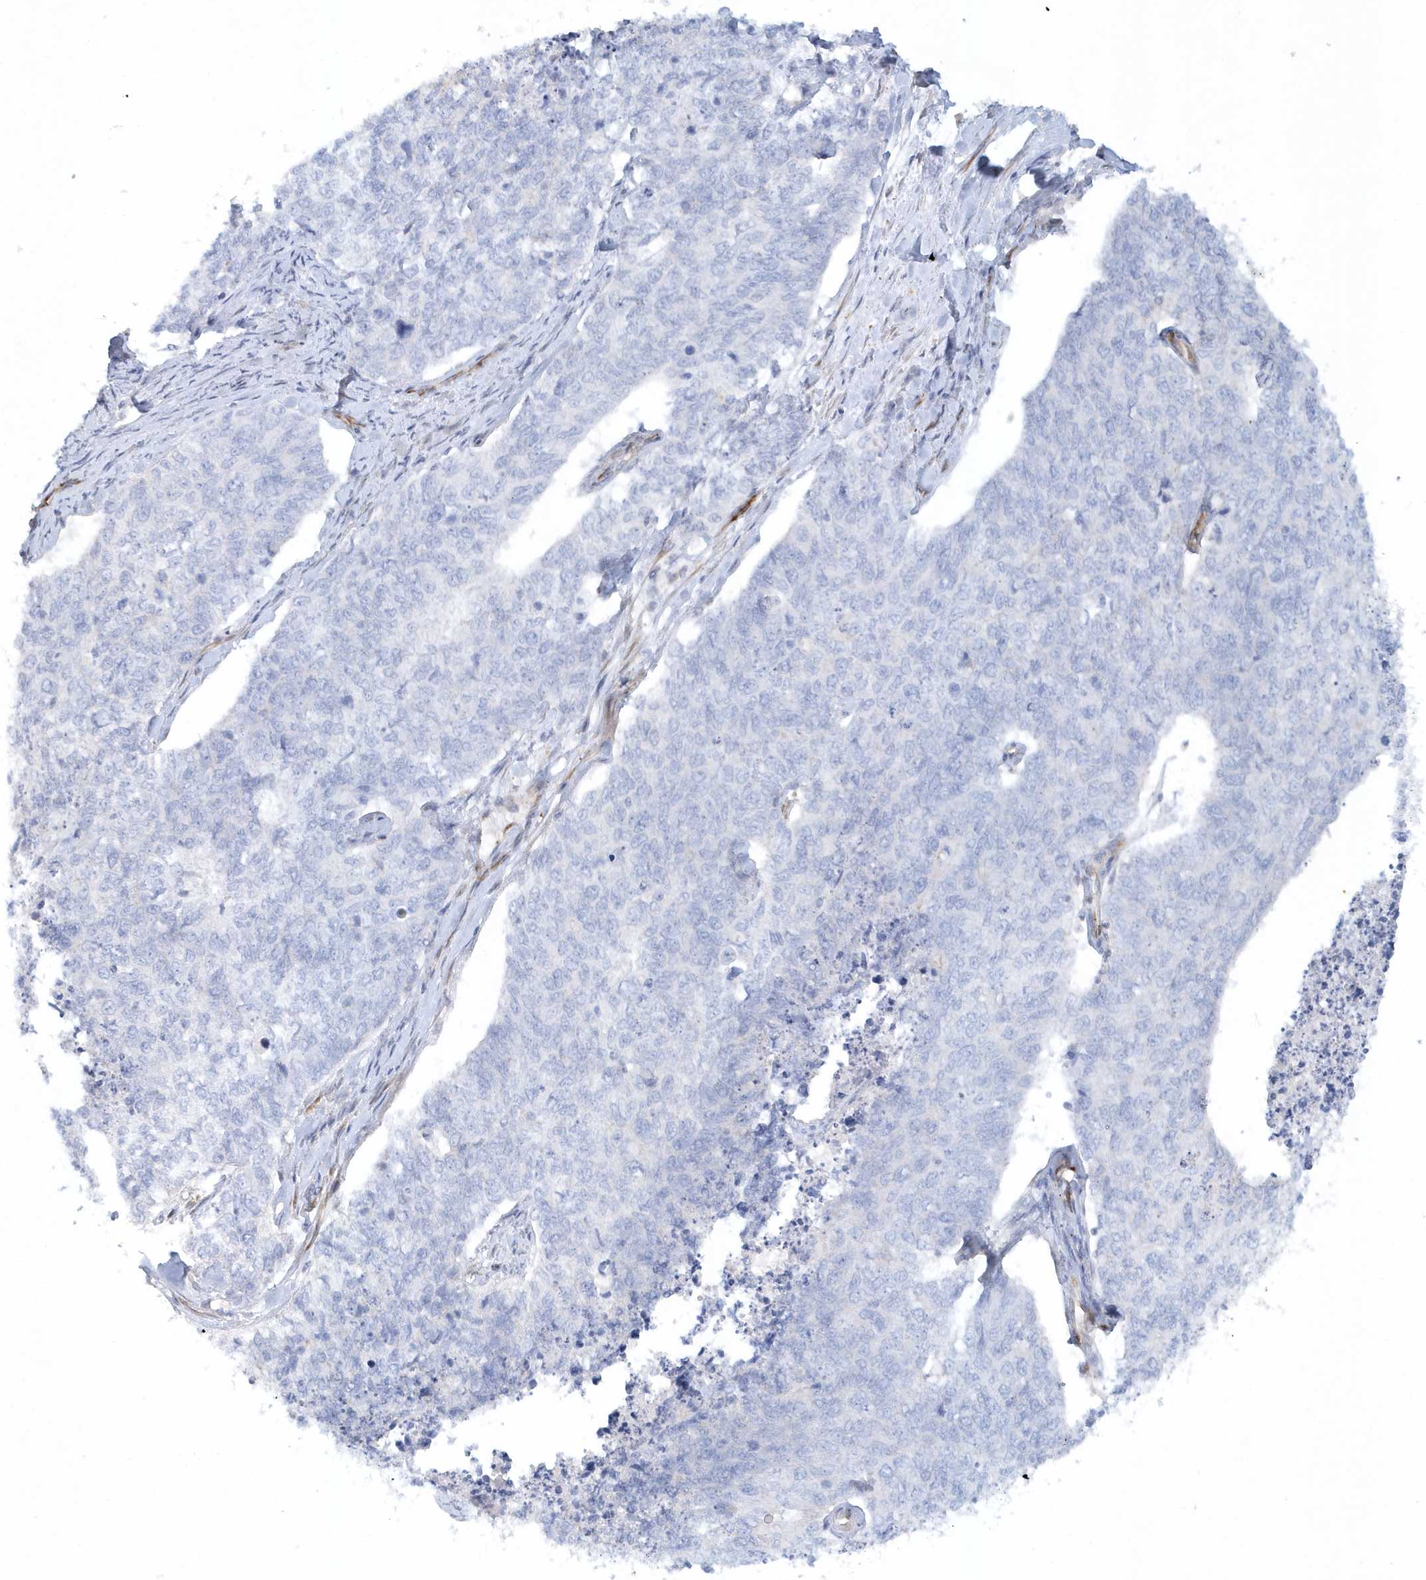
{"staining": {"intensity": "negative", "quantity": "none", "location": "none"}, "tissue": "cervical cancer", "cell_type": "Tumor cells", "image_type": "cancer", "snomed": [{"axis": "morphology", "description": "Squamous cell carcinoma, NOS"}, {"axis": "topography", "description": "Cervix"}], "caption": "IHC photomicrograph of human squamous cell carcinoma (cervical) stained for a protein (brown), which reveals no staining in tumor cells.", "gene": "DNAH1", "patient": {"sex": "female", "age": 63}}